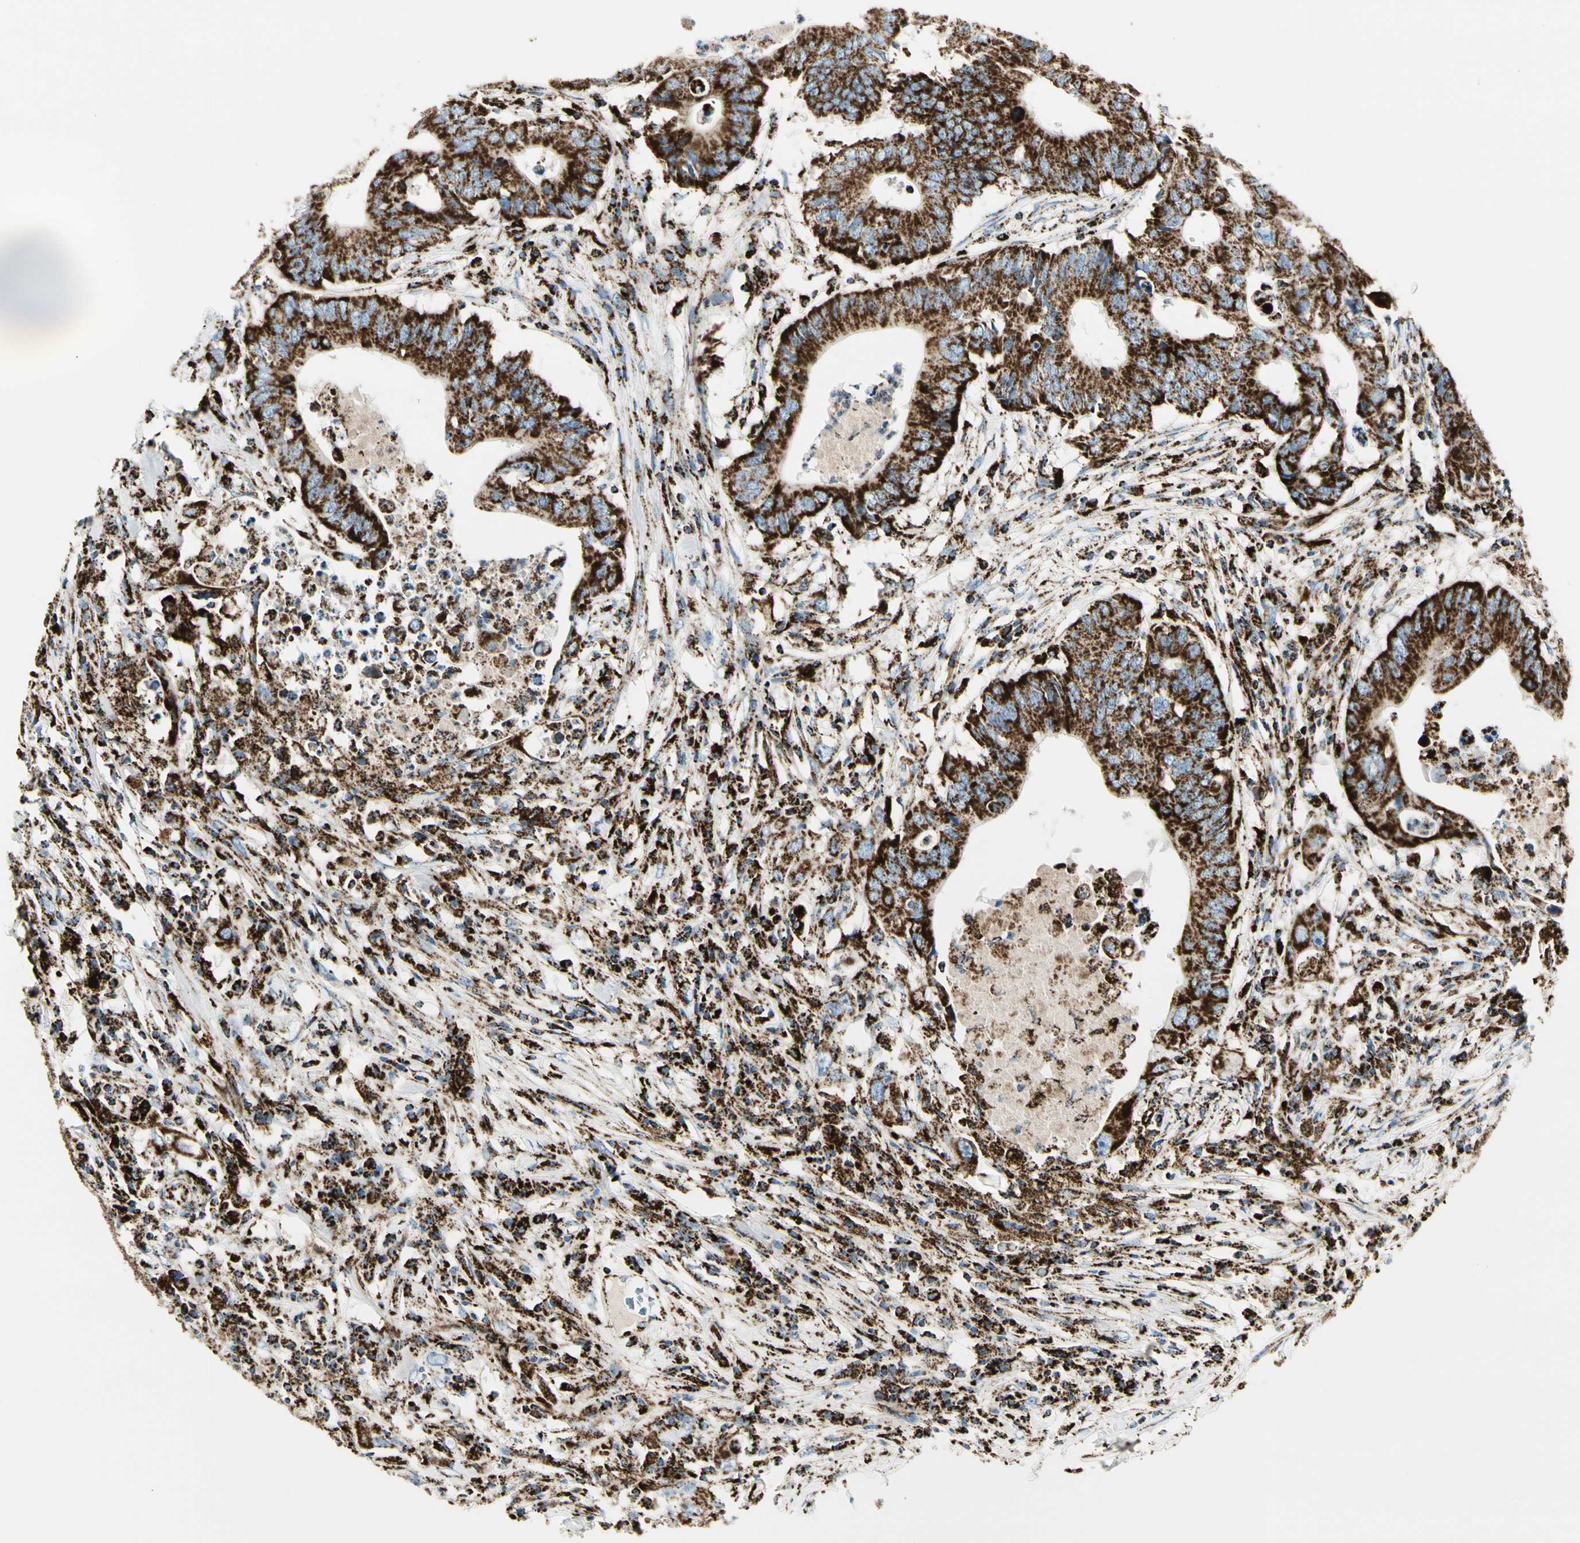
{"staining": {"intensity": "strong", "quantity": ">75%", "location": "cytoplasmic/membranous"}, "tissue": "colorectal cancer", "cell_type": "Tumor cells", "image_type": "cancer", "snomed": [{"axis": "morphology", "description": "Adenocarcinoma, NOS"}, {"axis": "topography", "description": "Colon"}], "caption": "Brown immunohistochemical staining in adenocarcinoma (colorectal) reveals strong cytoplasmic/membranous expression in approximately >75% of tumor cells.", "gene": "ME2", "patient": {"sex": "male", "age": 71}}